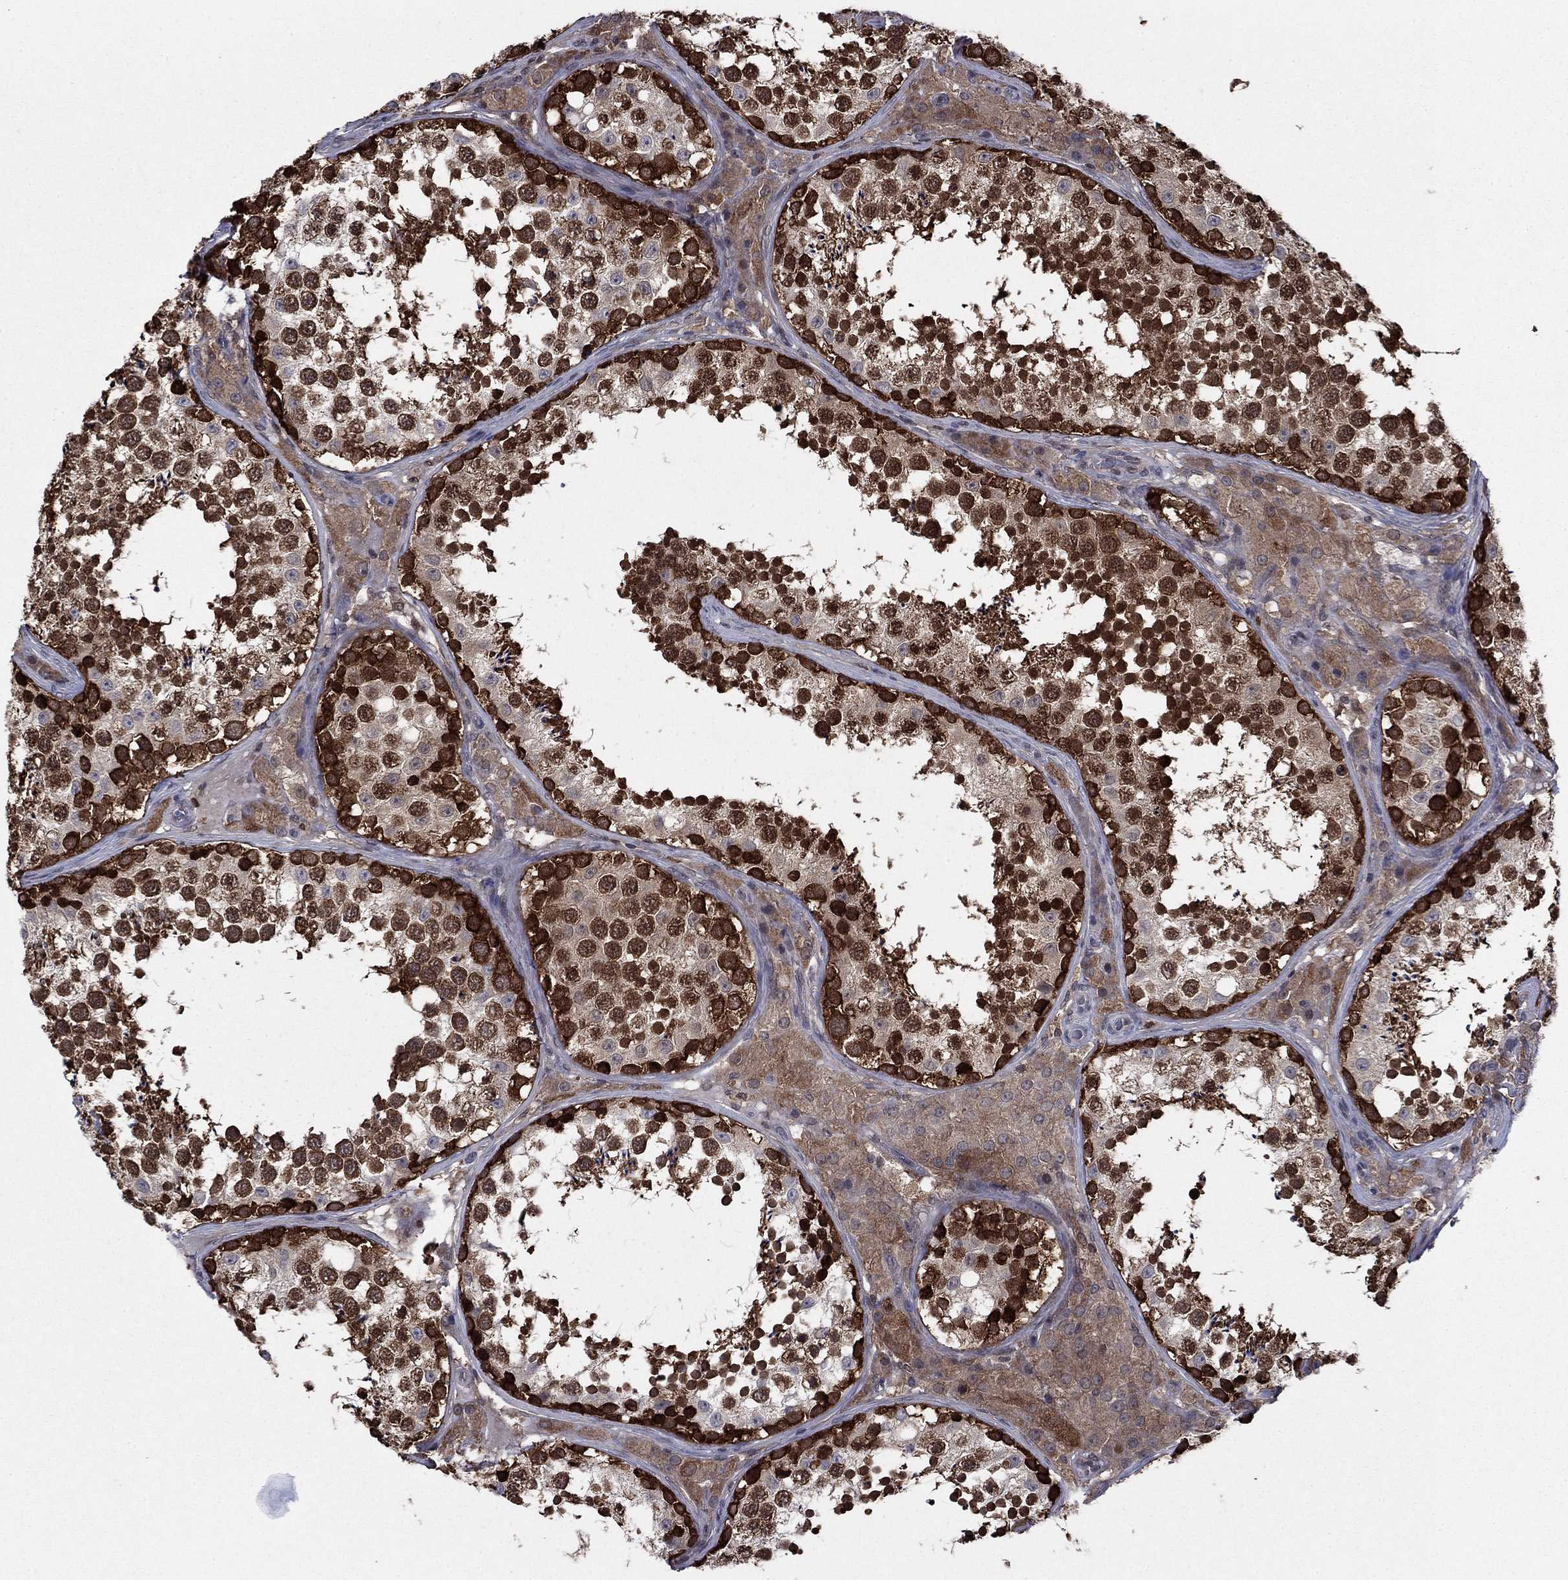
{"staining": {"intensity": "strong", "quantity": "25%-75%", "location": "cytoplasmic/membranous"}, "tissue": "testis", "cell_type": "Cells in seminiferous ducts", "image_type": "normal", "snomed": [{"axis": "morphology", "description": "Normal tissue, NOS"}, {"axis": "topography", "description": "Testis"}], "caption": "Immunohistochemistry image of normal testis: human testis stained using immunohistochemistry shows high levels of strong protein expression localized specifically in the cytoplasmic/membranous of cells in seminiferous ducts, appearing as a cytoplasmic/membranous brown color.", "gene": "CACYBP", "patient": {"sex": "male", "age": 34}}